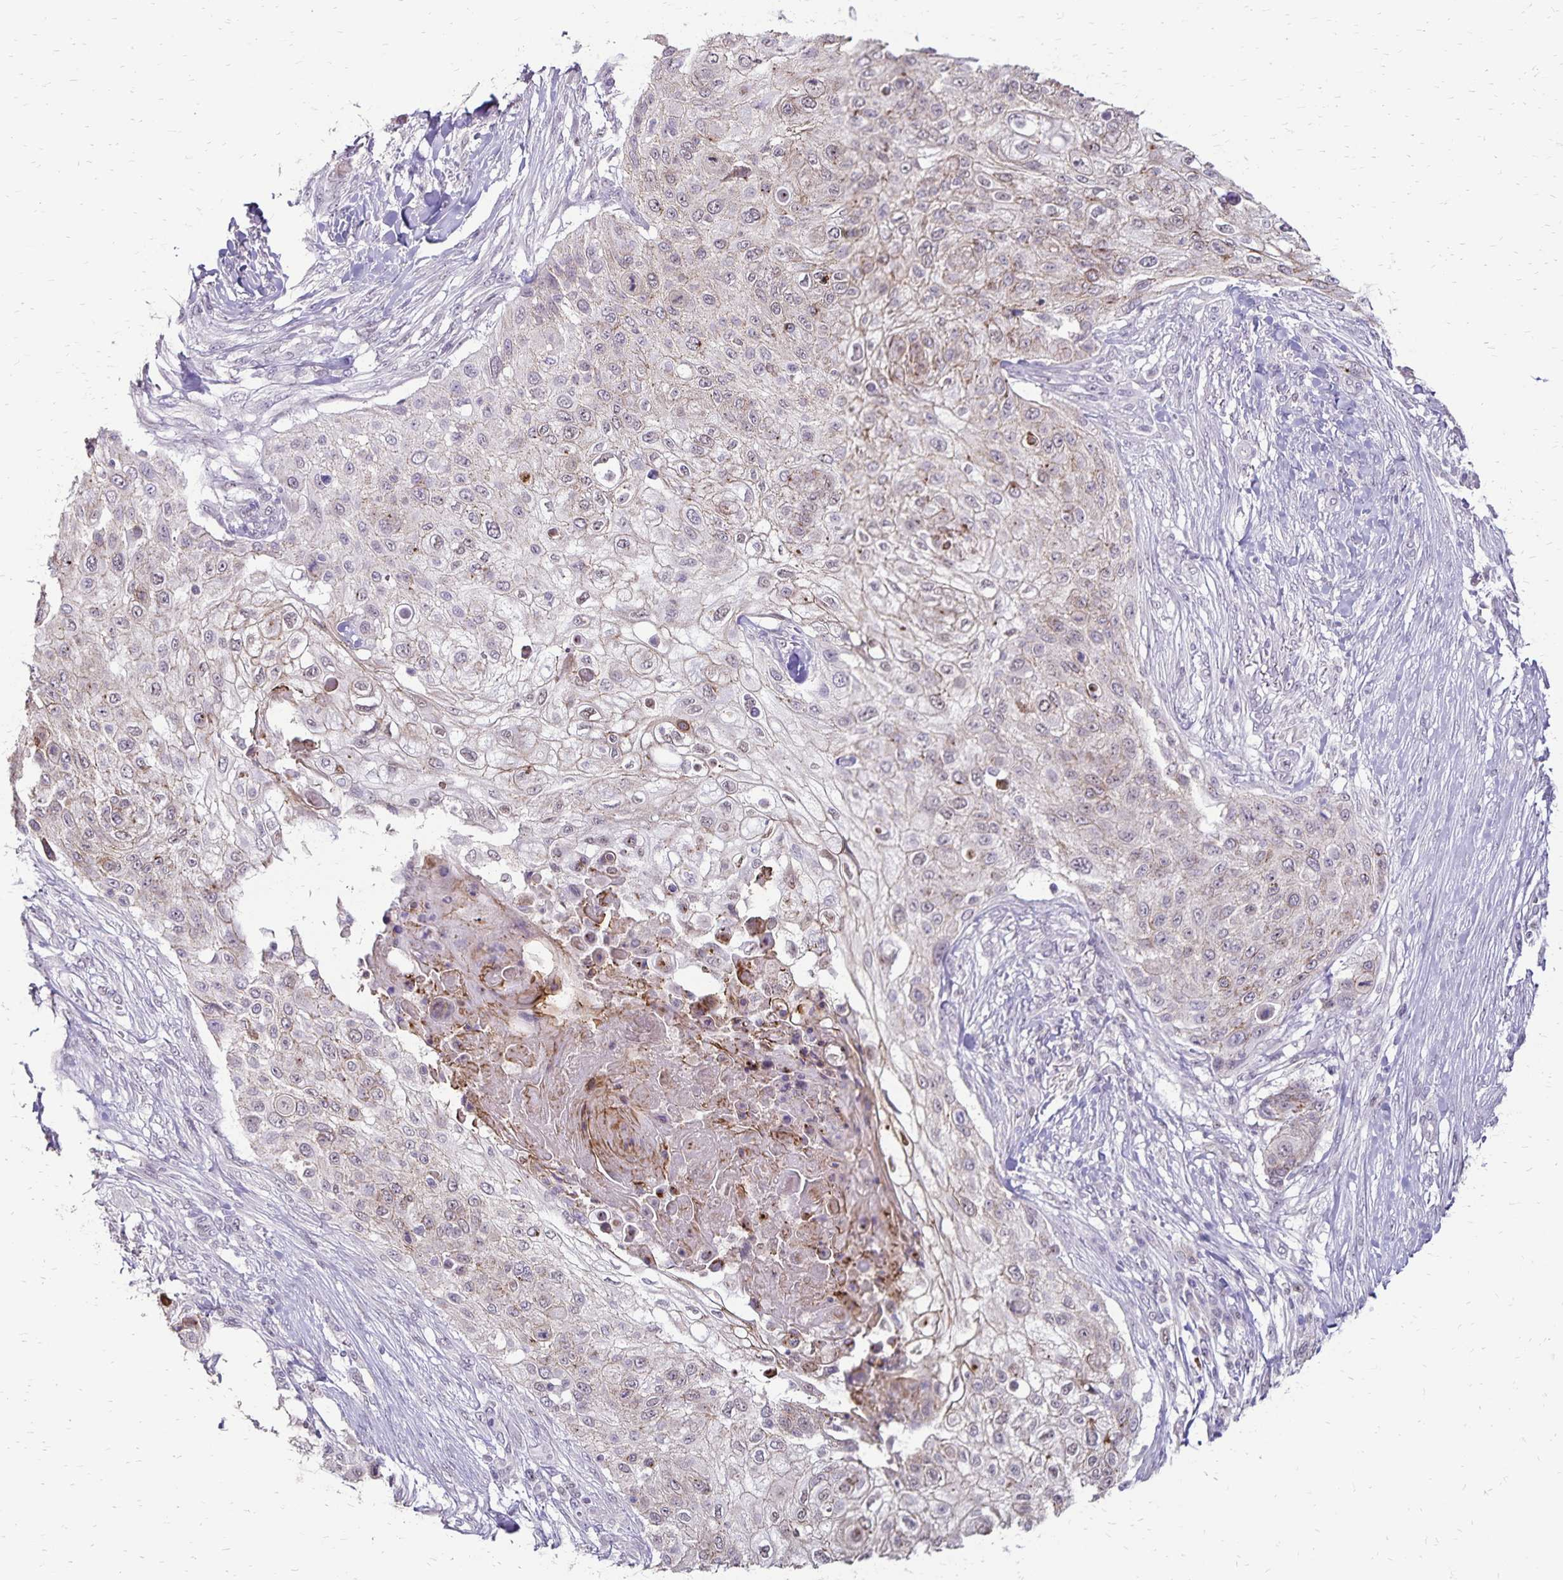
{"staining": {"intensity": "weak", "quantity": ">75%", "location": "cytoplasmic/membranous"}, "tissue": "skin cancer", "cell_type": "Tumor cells", "image_type": "cancer", "snomed": [{"axis": "morphology", "description": "Squamous cell carcinoma, NOS"}, {"axis": "topography", "description": "Skin"}], "caption": "Skin squamous cell carcinoma stained with IHC displays weak cytoplasmic/membranous staining in approximately >75% of tumor cells. (DAB (3,3'-diaminobenzidine) IHC, brown staining for protein, blue staining for nuclei).", "gene": "POLB", "patient": {"sex": "female", "age": 87}}